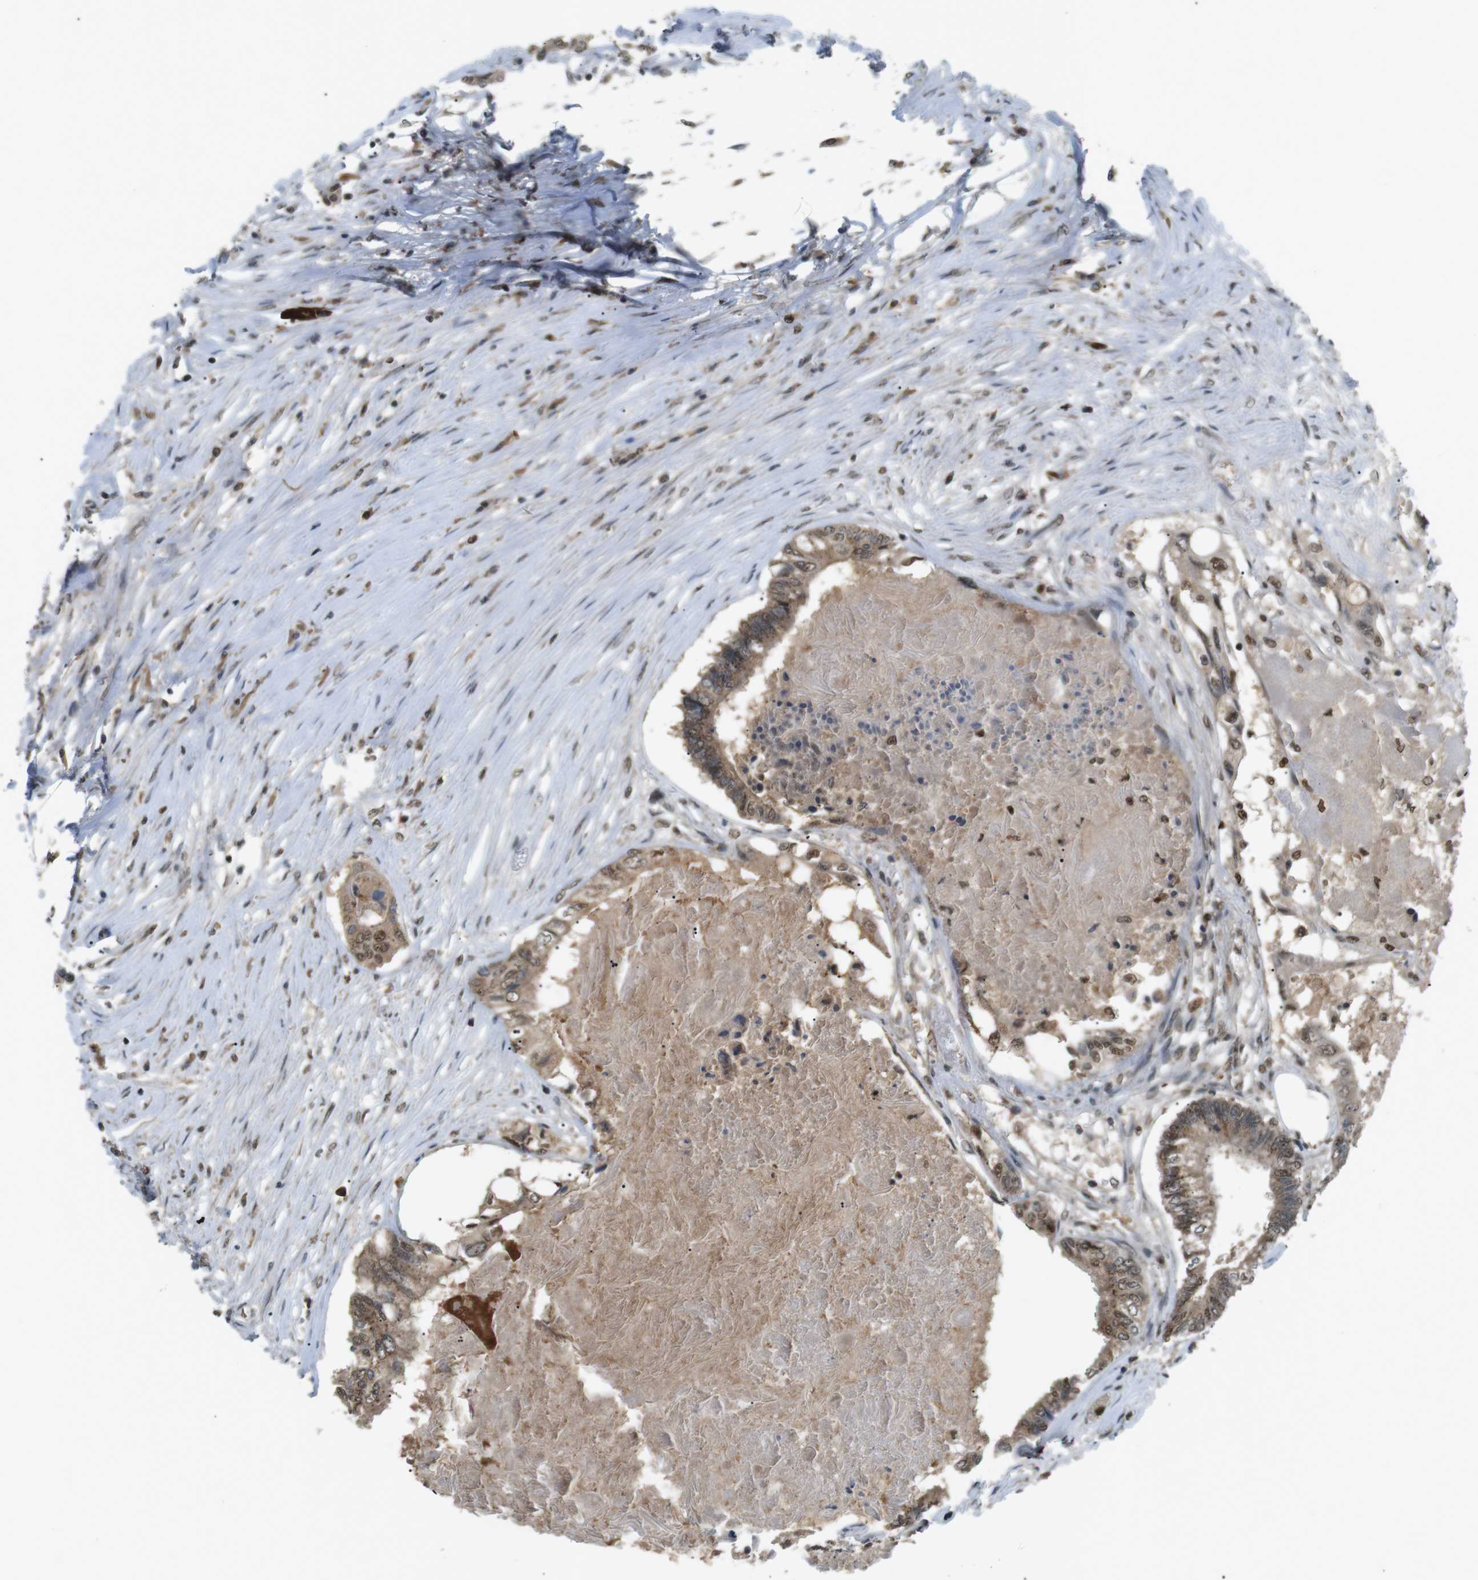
{"staining": {"intensity": "moderate", "quantity": ">75%", "location": "cytoplasmic/membranous,nuclear"}, "tissue": "colorectal cancer", "cell_type": "Tumor cells", "image_type": "cancer", "snomed": [{"axis": "morphology", "description": "Adenocarcinoma, NOS"}, {"axis": "topography", "description": "Rectum"}], "caption": "Moderate cytoplasmic/membranous and nuclear staining is identified in about >75% of tumor cells in adenocarcinoma (colorectal). The staining is performed using DAB (3,3'-diaminobenzidine) brown chromogen to label protein expression. The nuclei are counter-stained blue using hematoxylin.", "gene": "ORAI3", "patient": {"sex": "male", "age": 63}}